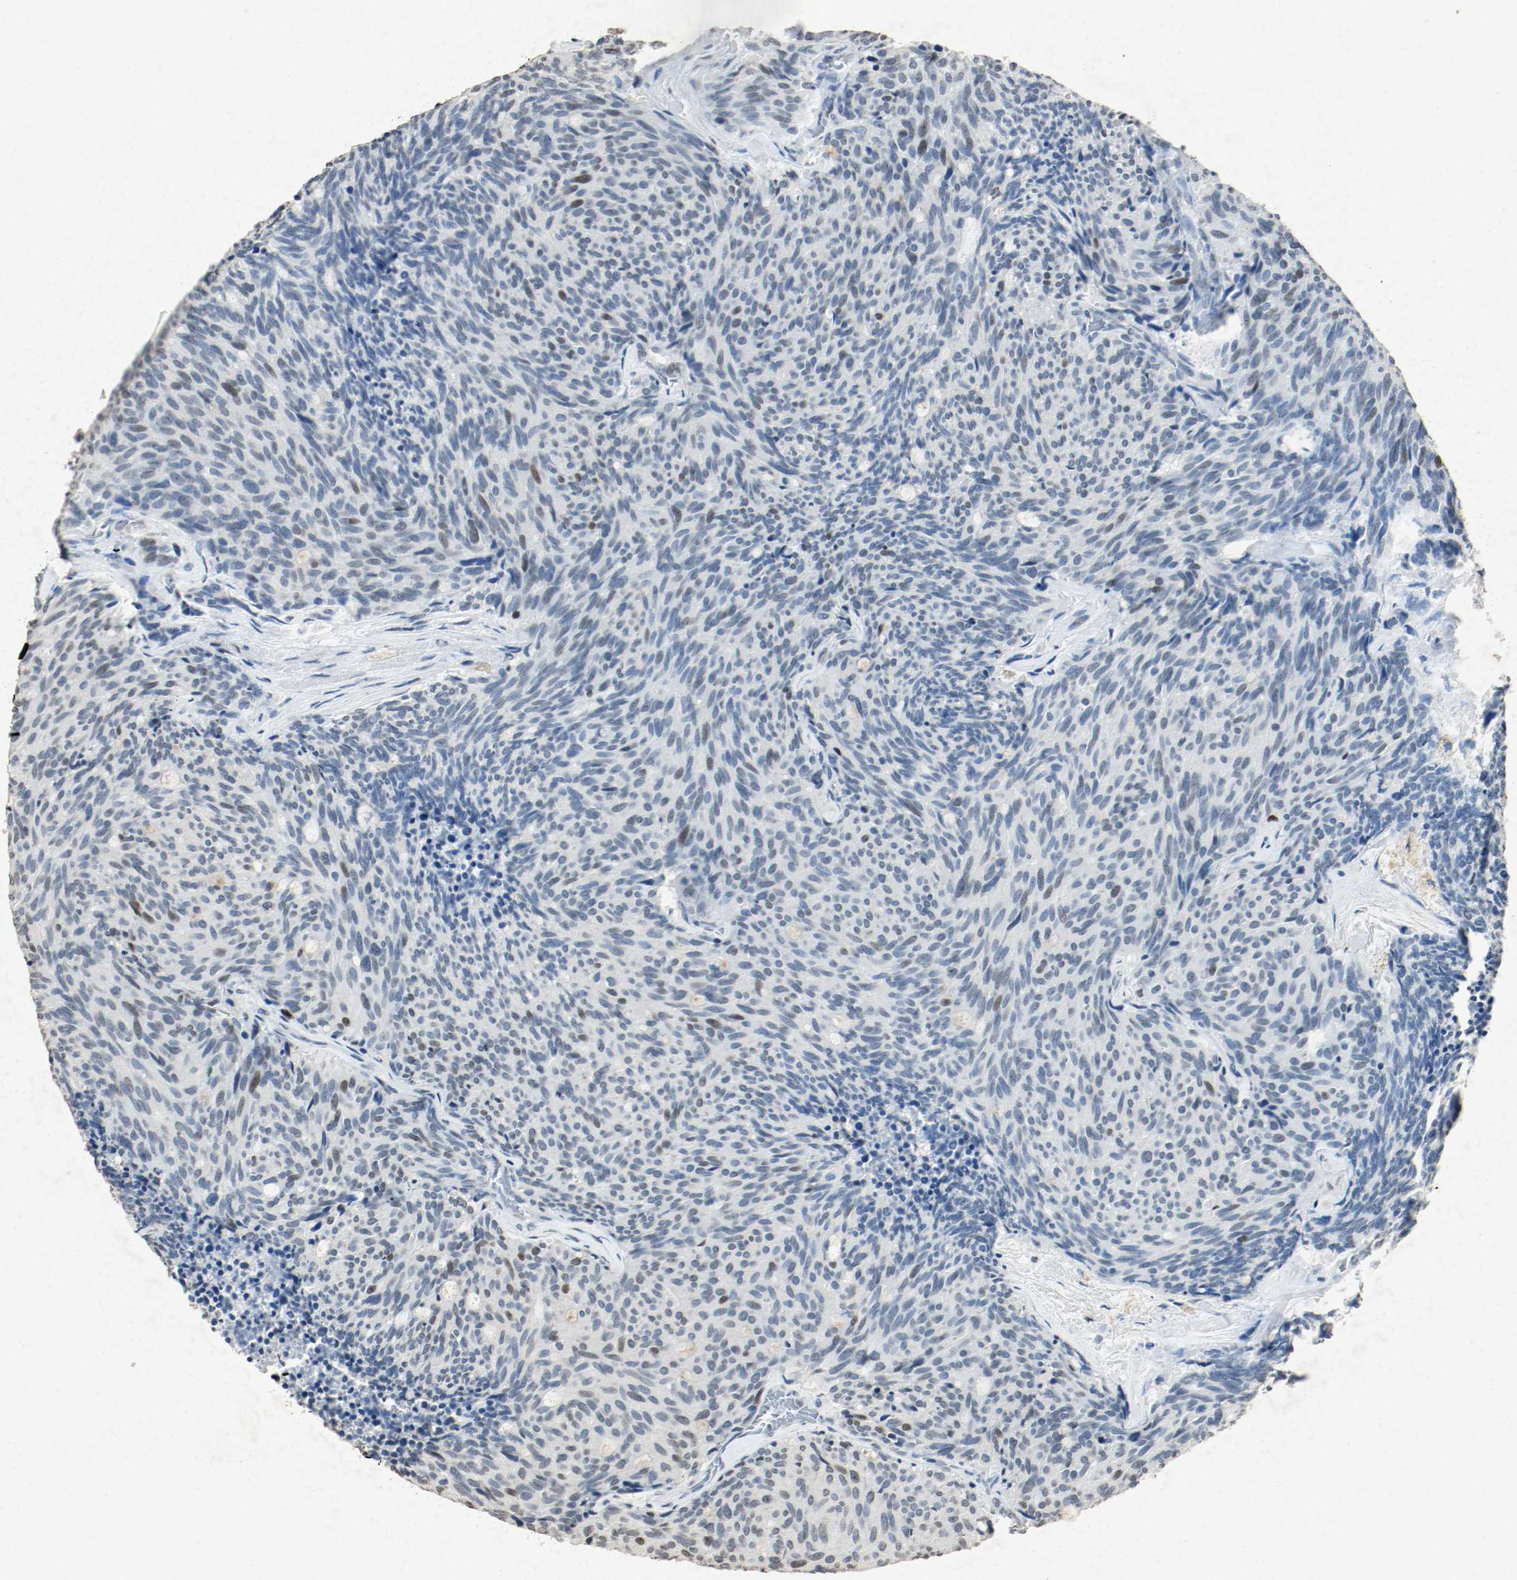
{"staining": {"intensity": "weak", "quantity": "25%-75%", "location": "nuclear"}, "tissue": "carcinoid", "cell_type": "Tumor cells", "image_type": "cancer", "snomed": [{"axis": "morphology", "description": "Carcinoid, malignant, NOS"}, {"axis": "topography", "description": "Pancreas"}], "caption": "This micrograph demonstrates malignant carcinoid stained with immunohistochemistry to label a protein in brown. The nuclear of tumor cells show weak positivity for the protein. Nuclei are counter-stained blue.", "gene": "DNMT1", "patient": {"sex": "female", "age": 54}}